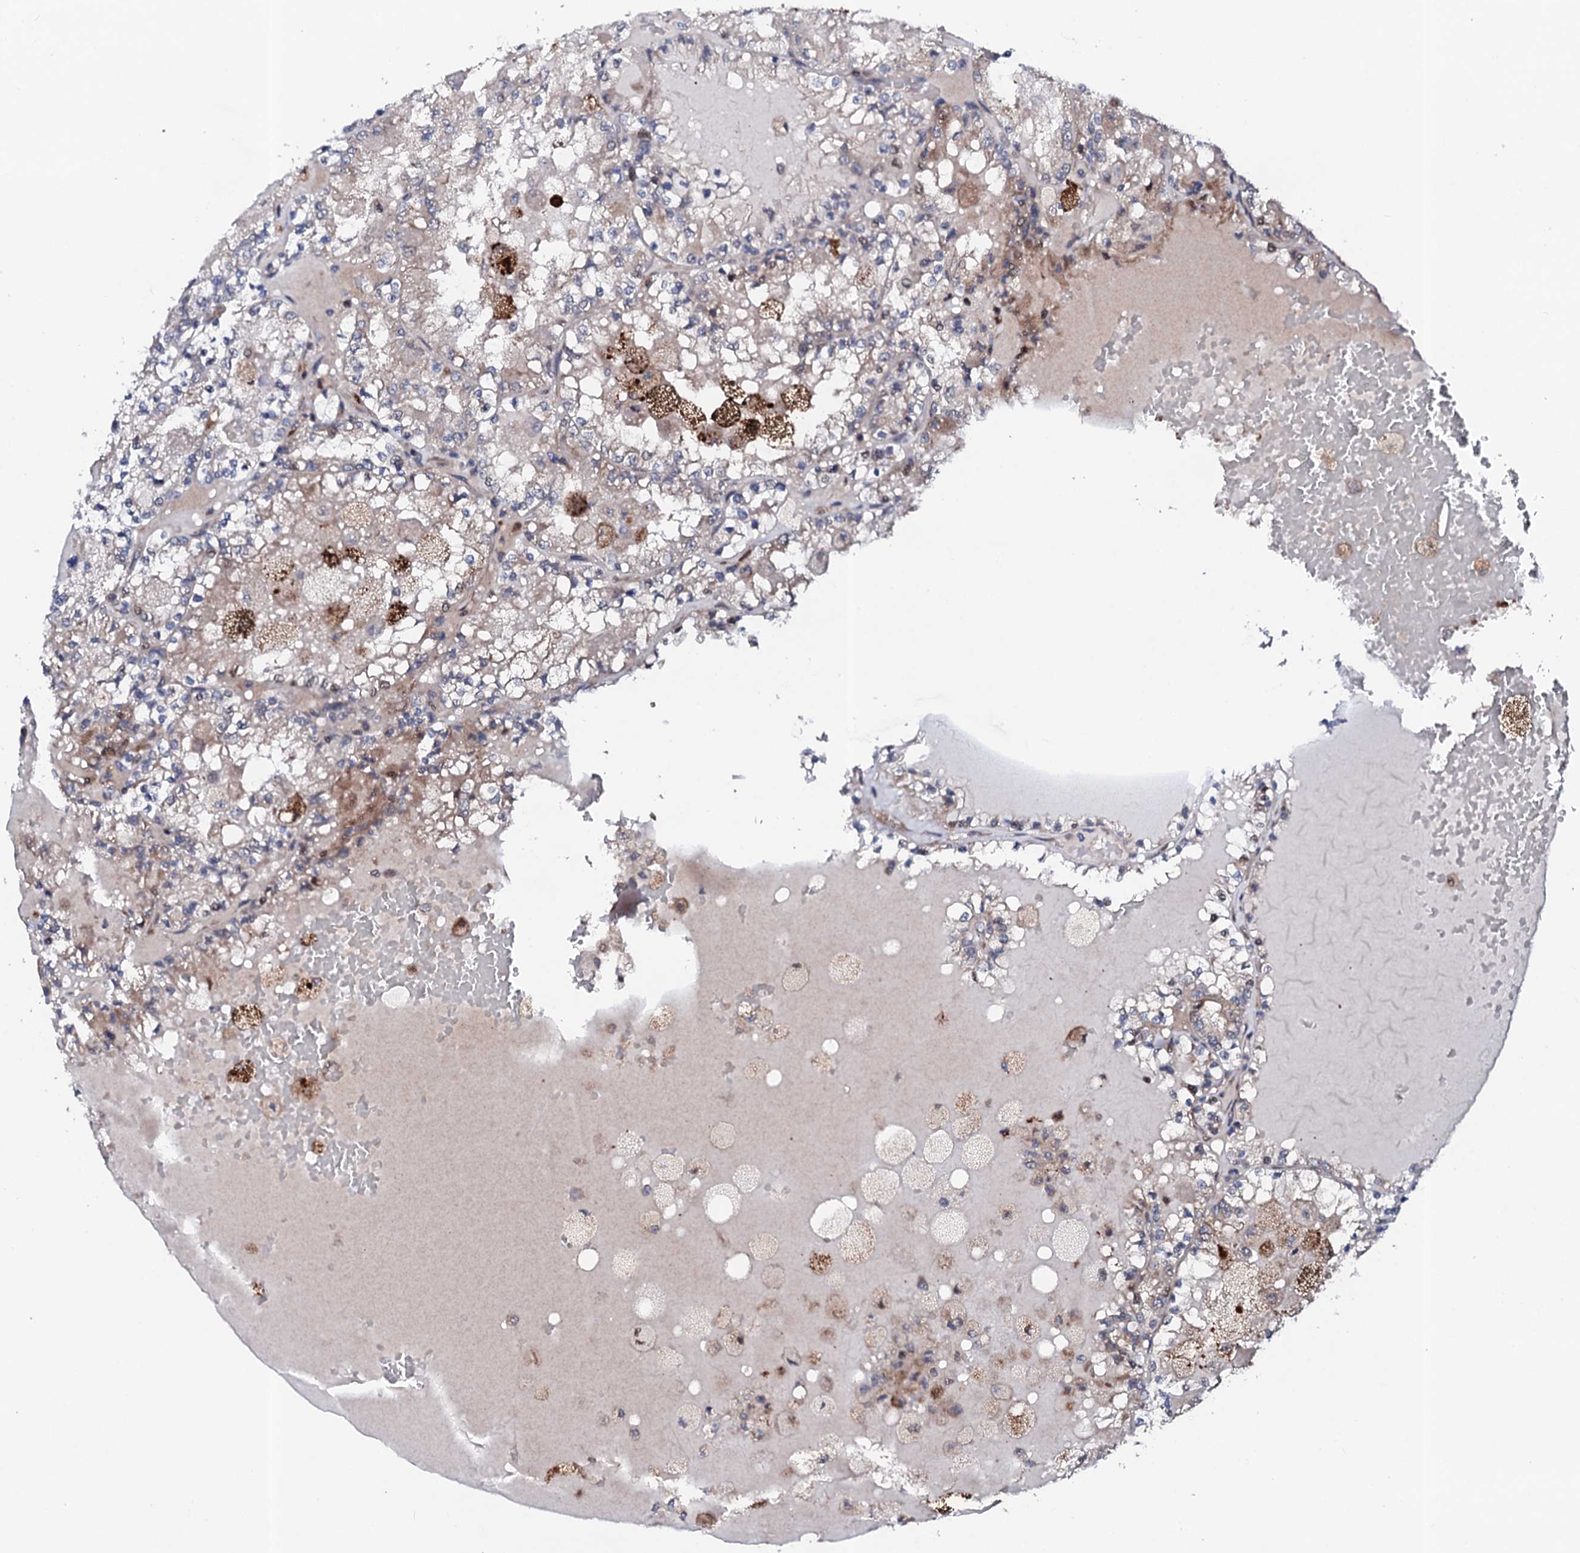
{"staining": {"intensity": "weak", "quantity": "<25%", "location": "cytoplasmic/membranous"}, "tissue": "renal cancer", "cell_type": "Tumor cells", "image_type": "cancer", "snomed": [{"axis": "morphology", "description": "Adenocarcinoma, NOS"}, {"axis": "topography", "description": "Kidney"}], "caption": "Immunohistochemistry (IHC) micrograph of human renal cancer stained for a protein (brown), which shows no expression in tumor cells.", "gene": "CIAO2A", "patient": {"sex": "female", "age": 56}}